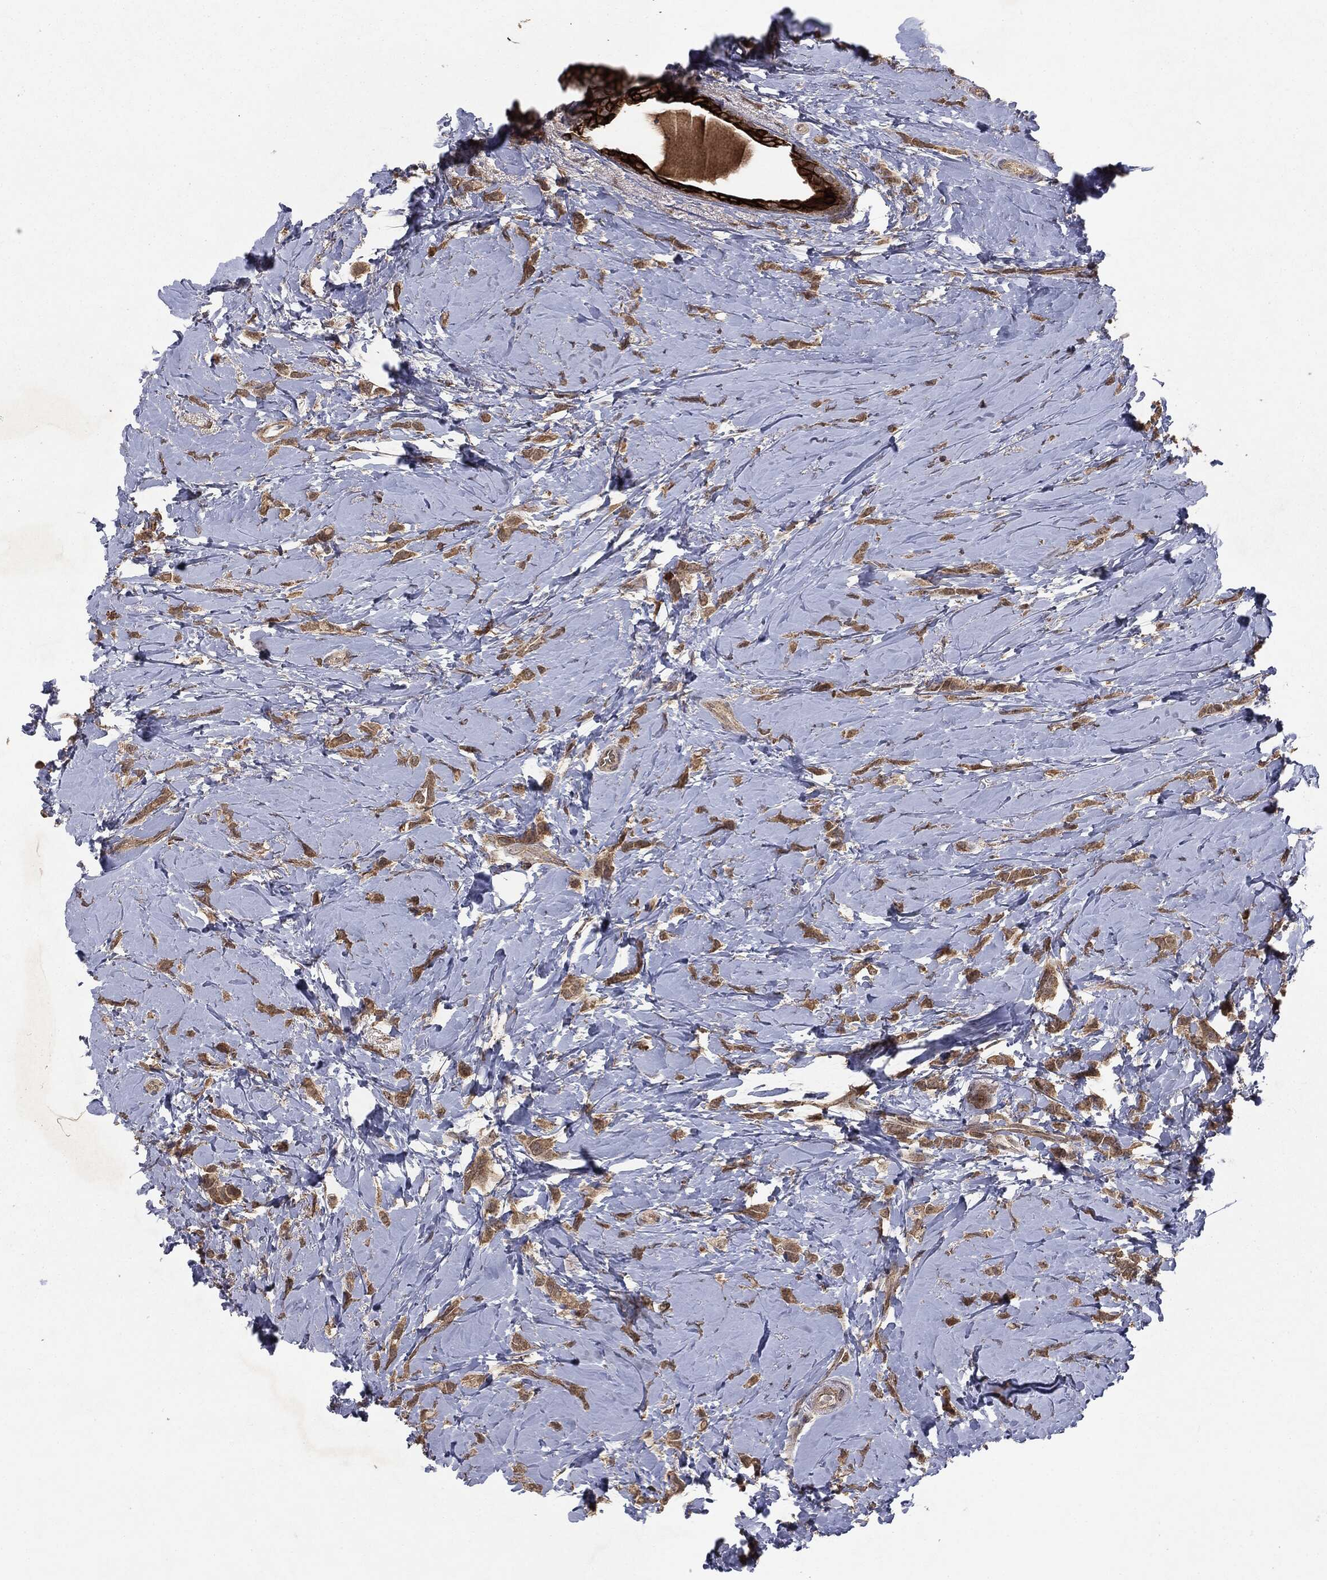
{"staining": {"intensity": "weak", "quantity": ">75%", "location": "cytoplasmic/membranous"}, "tissue": "breast cancer", "cell_type": "Tumor cells", "image_type": "cancer", "snomed": [{"axis": "morphology", "description": "Lobular carcinoma"}, {"axis": "topography", "description": "Breast"}], "caption": "Immunohistochemistry (IHC) image of neoplastic tissue: breast cancer stained using immunohistochemistry displays low levels of weak protein expression localized specifically in the cytoplasmic/membranous of tumor cells, appearing as a cytoplasmic/membranous brown color.", "gene": "MTOR", "patient": {"sex": "female", "age": 66}}